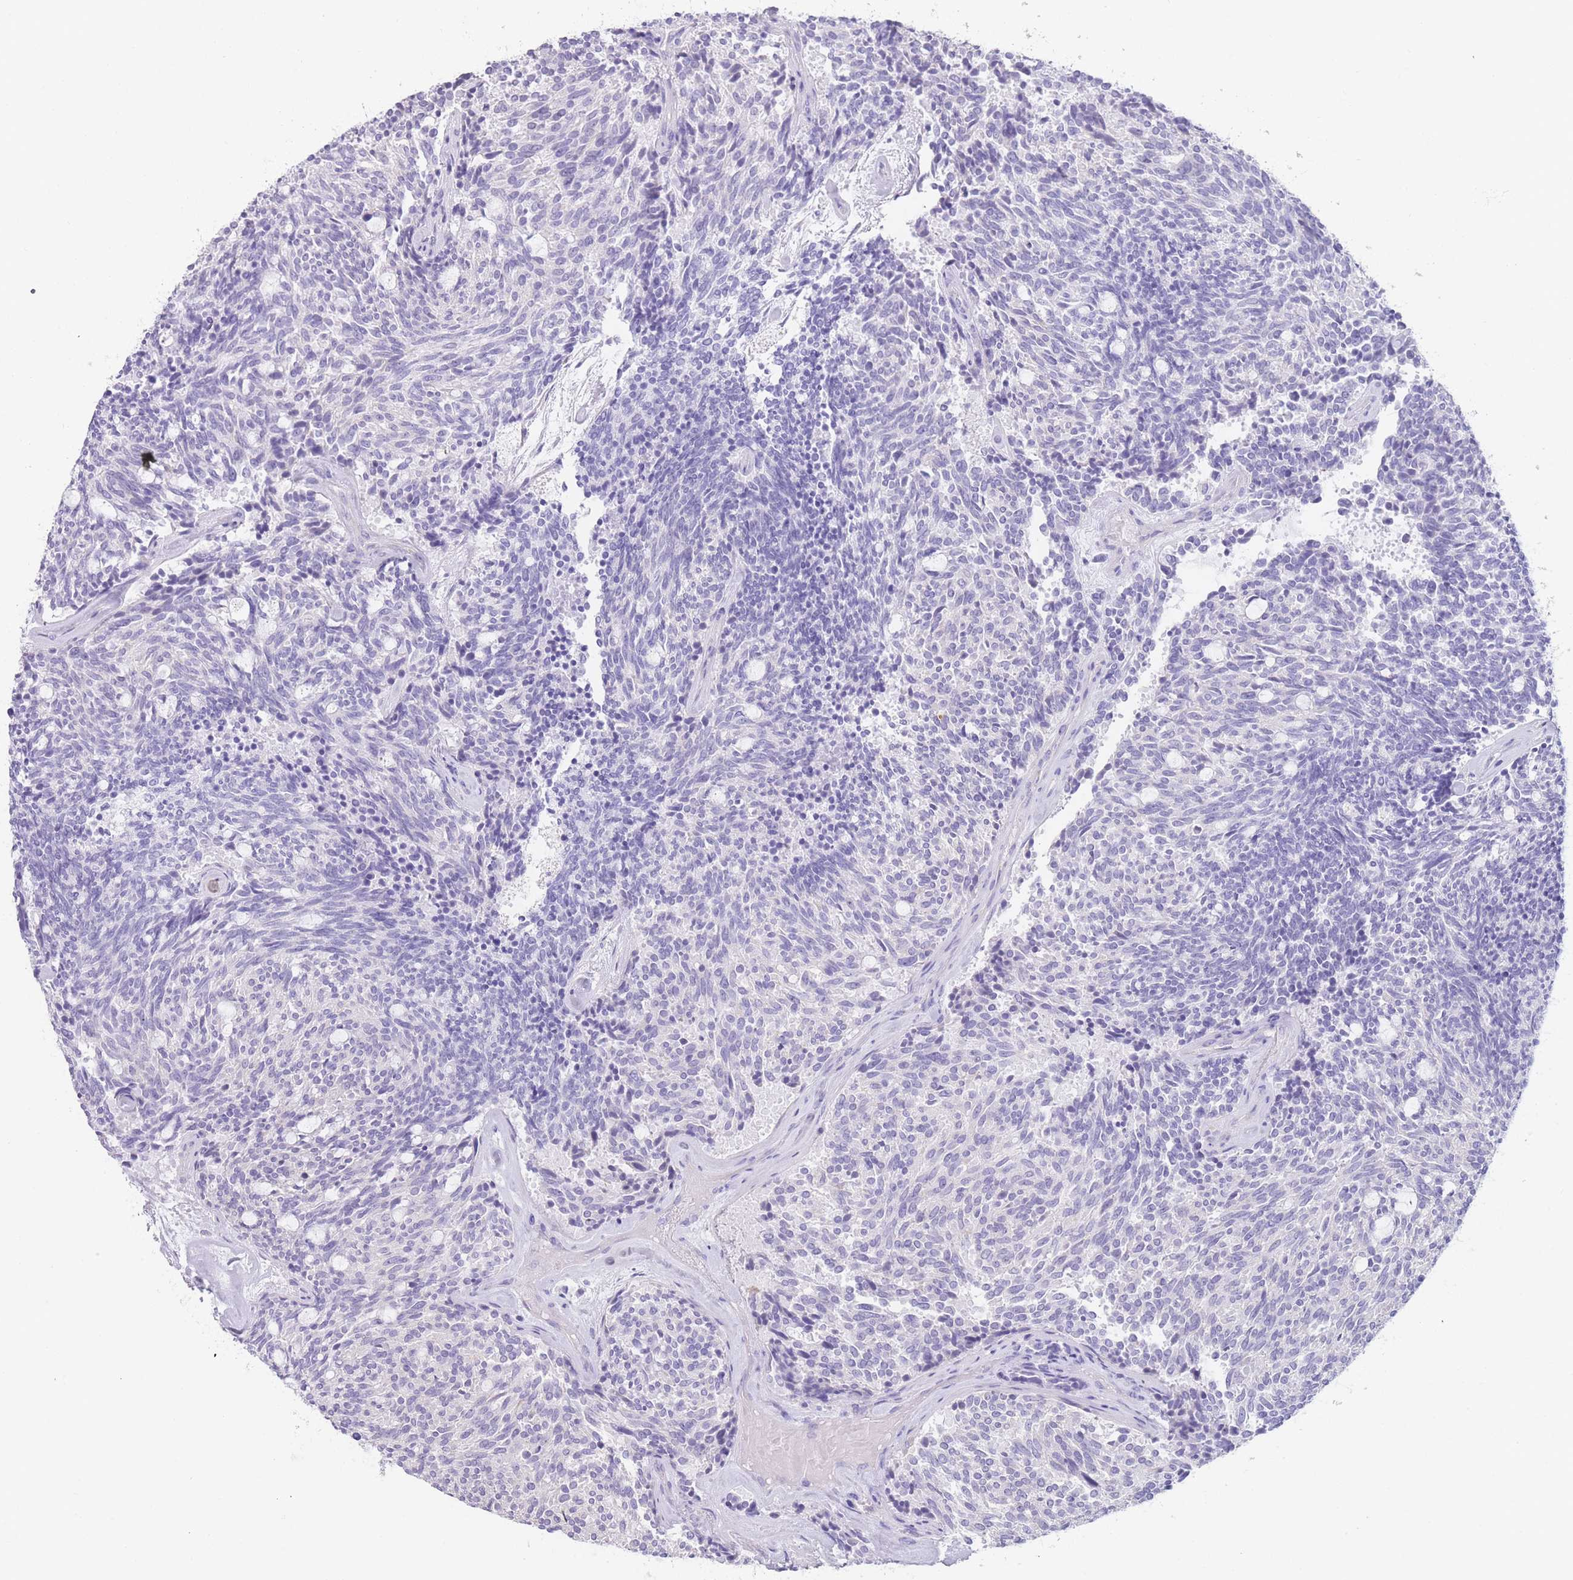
{"staining": {"intensity": "negative", "quantity": "none", "location": "none"}, "tissue": "carcinoid", "cell_type": "Tumor cells", "image_type": "cancer", "snomed": [{"axis": "morphology", "description": "Carcinoid, malignant, NOS"}, {"axis": "topography", "description": "Pancreas"}], "caption": "Immunohistochemical staining of carcinoid reveals no significant positivity in tumor cells. (DAB IHC visualized using brightfield microscopy, high magnification).", "gene": "ZNF627", "patient": {"sex": "female", "age": 54}}